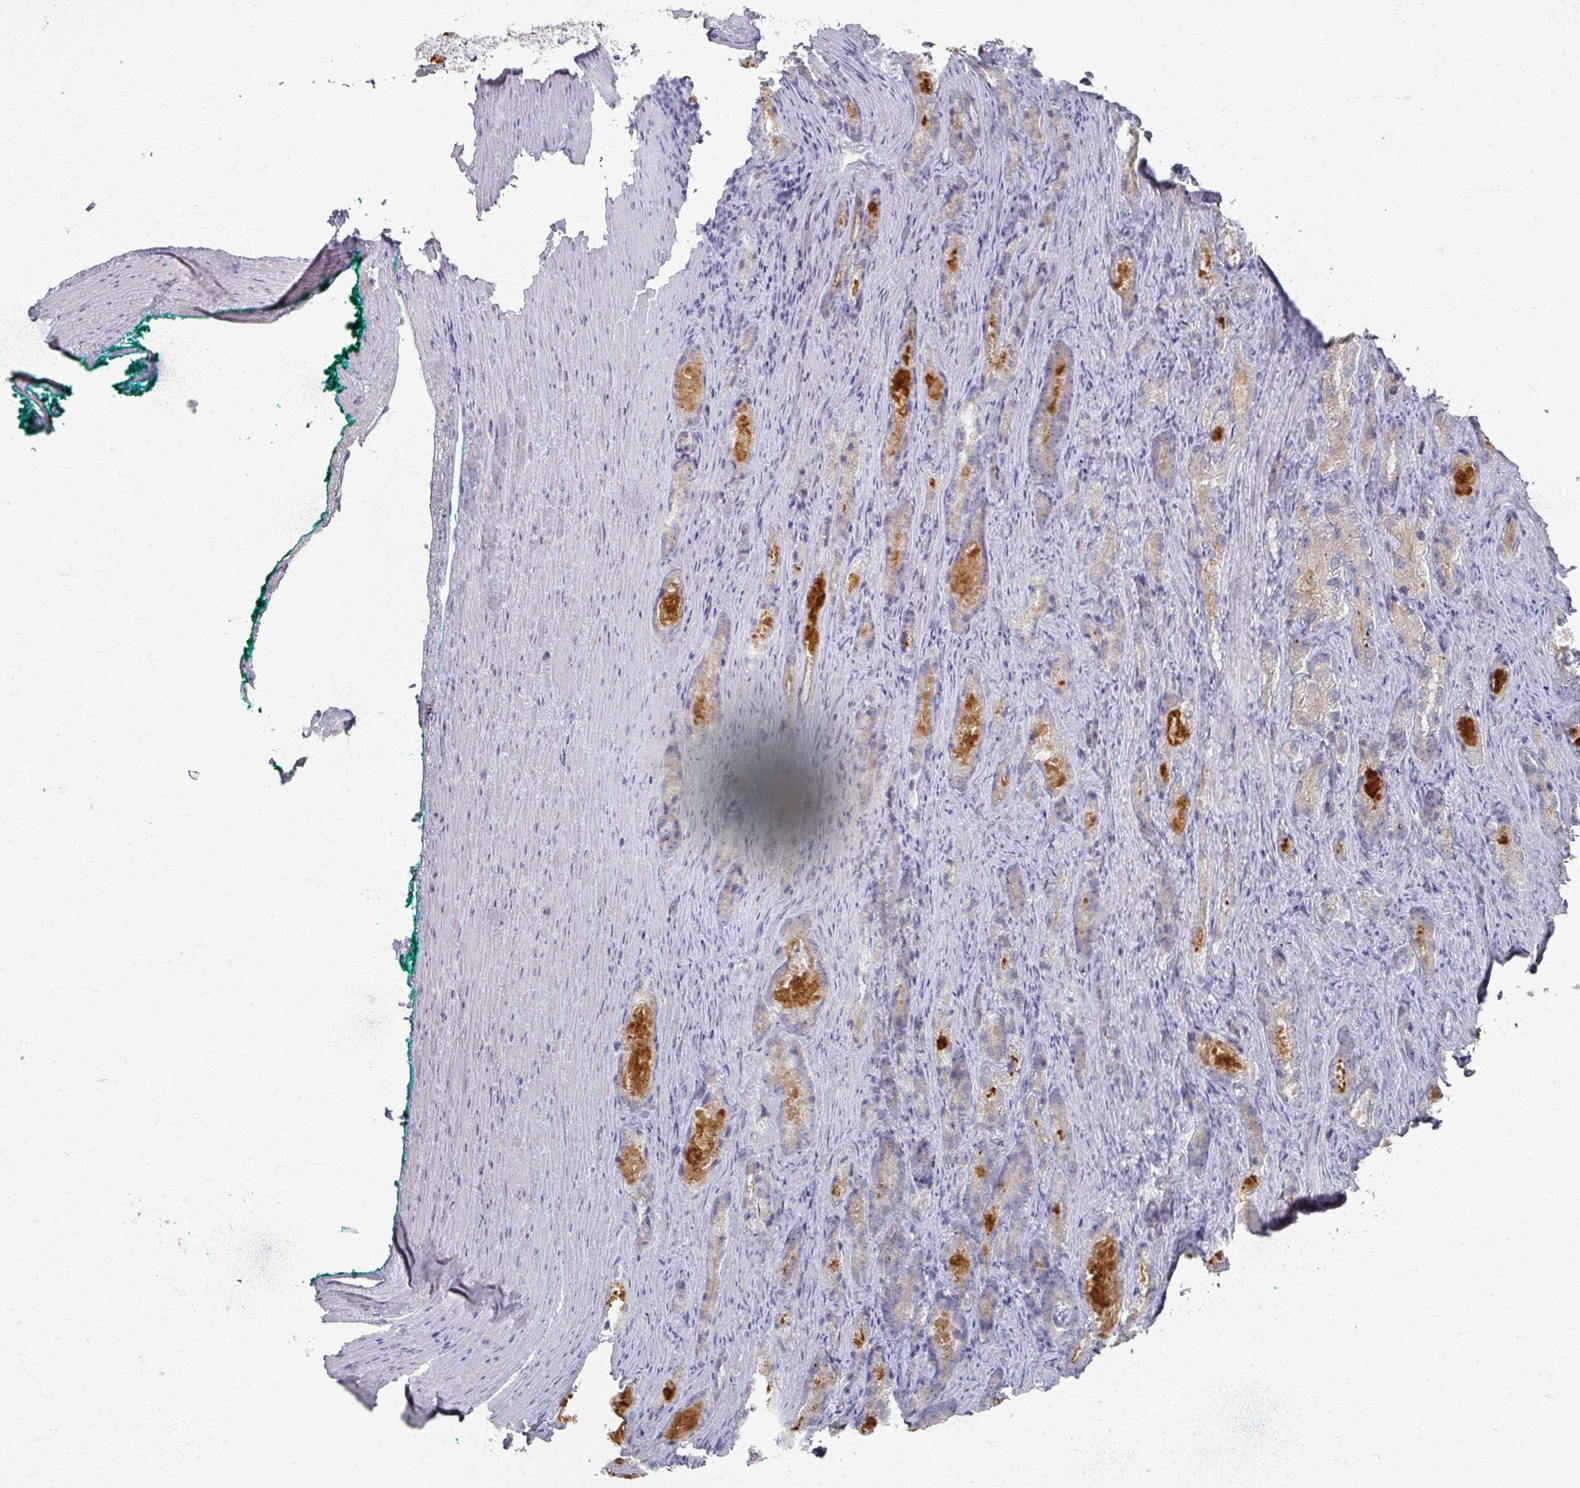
{"staining": {"intensity": "negative", "quantity": "none", "location": "none"}, "tissue": "prostate cancer", "cell_type": "Tumor cells", "image_type": "cancer", "snomed": [{"axis": "morphology", "description": "Adenocarcinoma, Low grade"}, {"axis": "topography", "description": "Prostate"}], "caption": "IHC micrograph of neoplastic tissue: human prostate cancer (adenocarcinoma (low-grade)) stained with DAB (3,3'-diaminobenzidine) reveals no significant protein positivity in tumor cells.", "gene": "TTYH3", "patient": {"sex": "male", "age": 68}}